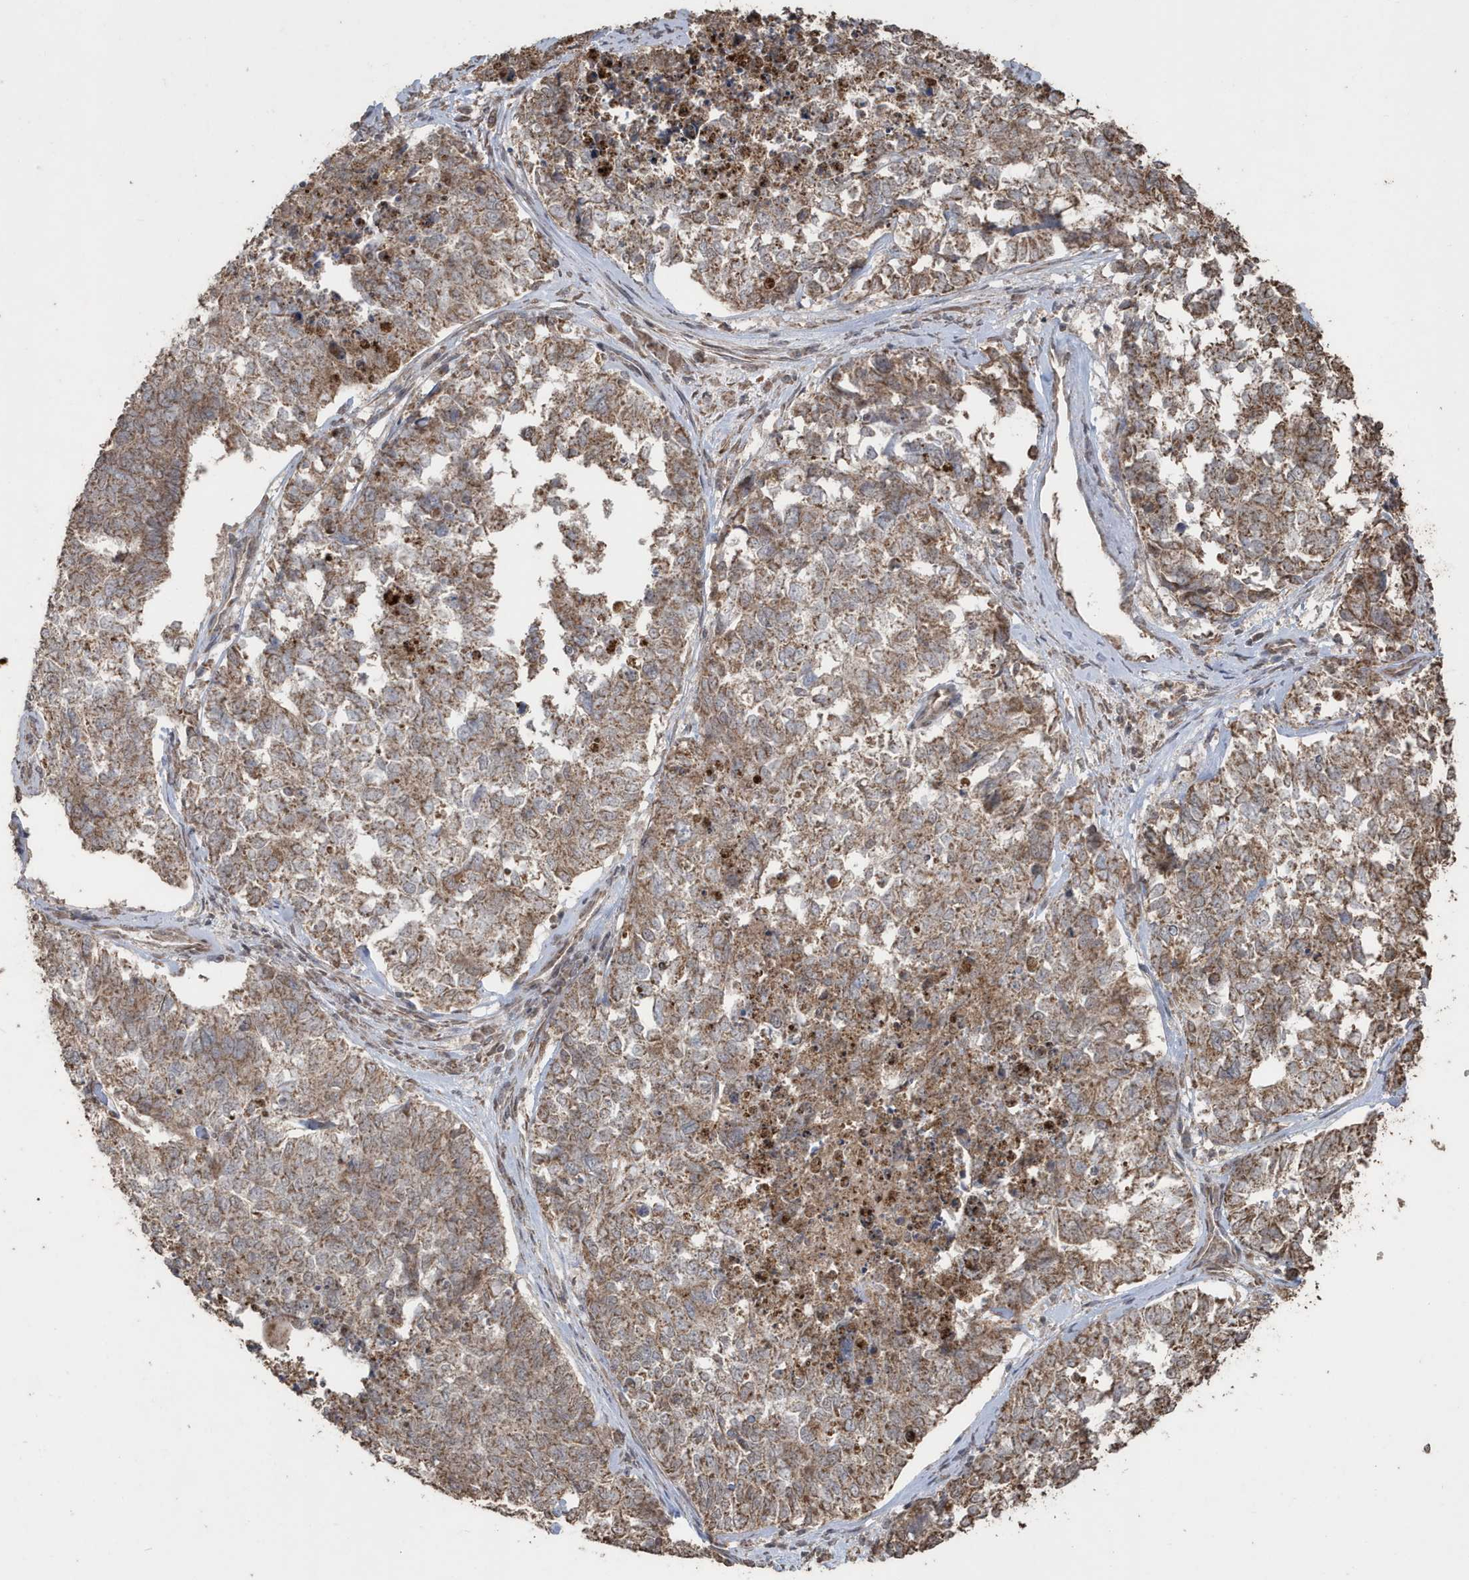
{"staining": {"intensity": "moderate", "quantity": ">75%", "location": "cytoplasmic/membranous"}, "tissue": "cervical cancer", "cell_type": "Tumor cells", "image_type": "cancer", "snomed": [{"axis": "morphology", "description": "Squamous cell carcinoma, NOS"}, {"axis": "topography", "description": "Cervix"}], "caption": "This is an image of IHC staining of squamous cell carcinoma (cervical), which shows moderate expression in the cytoplasmic/membranous of tumor cells.", "gene": "PAXBP1", "patient": {"sex": "female", "age": 63}}